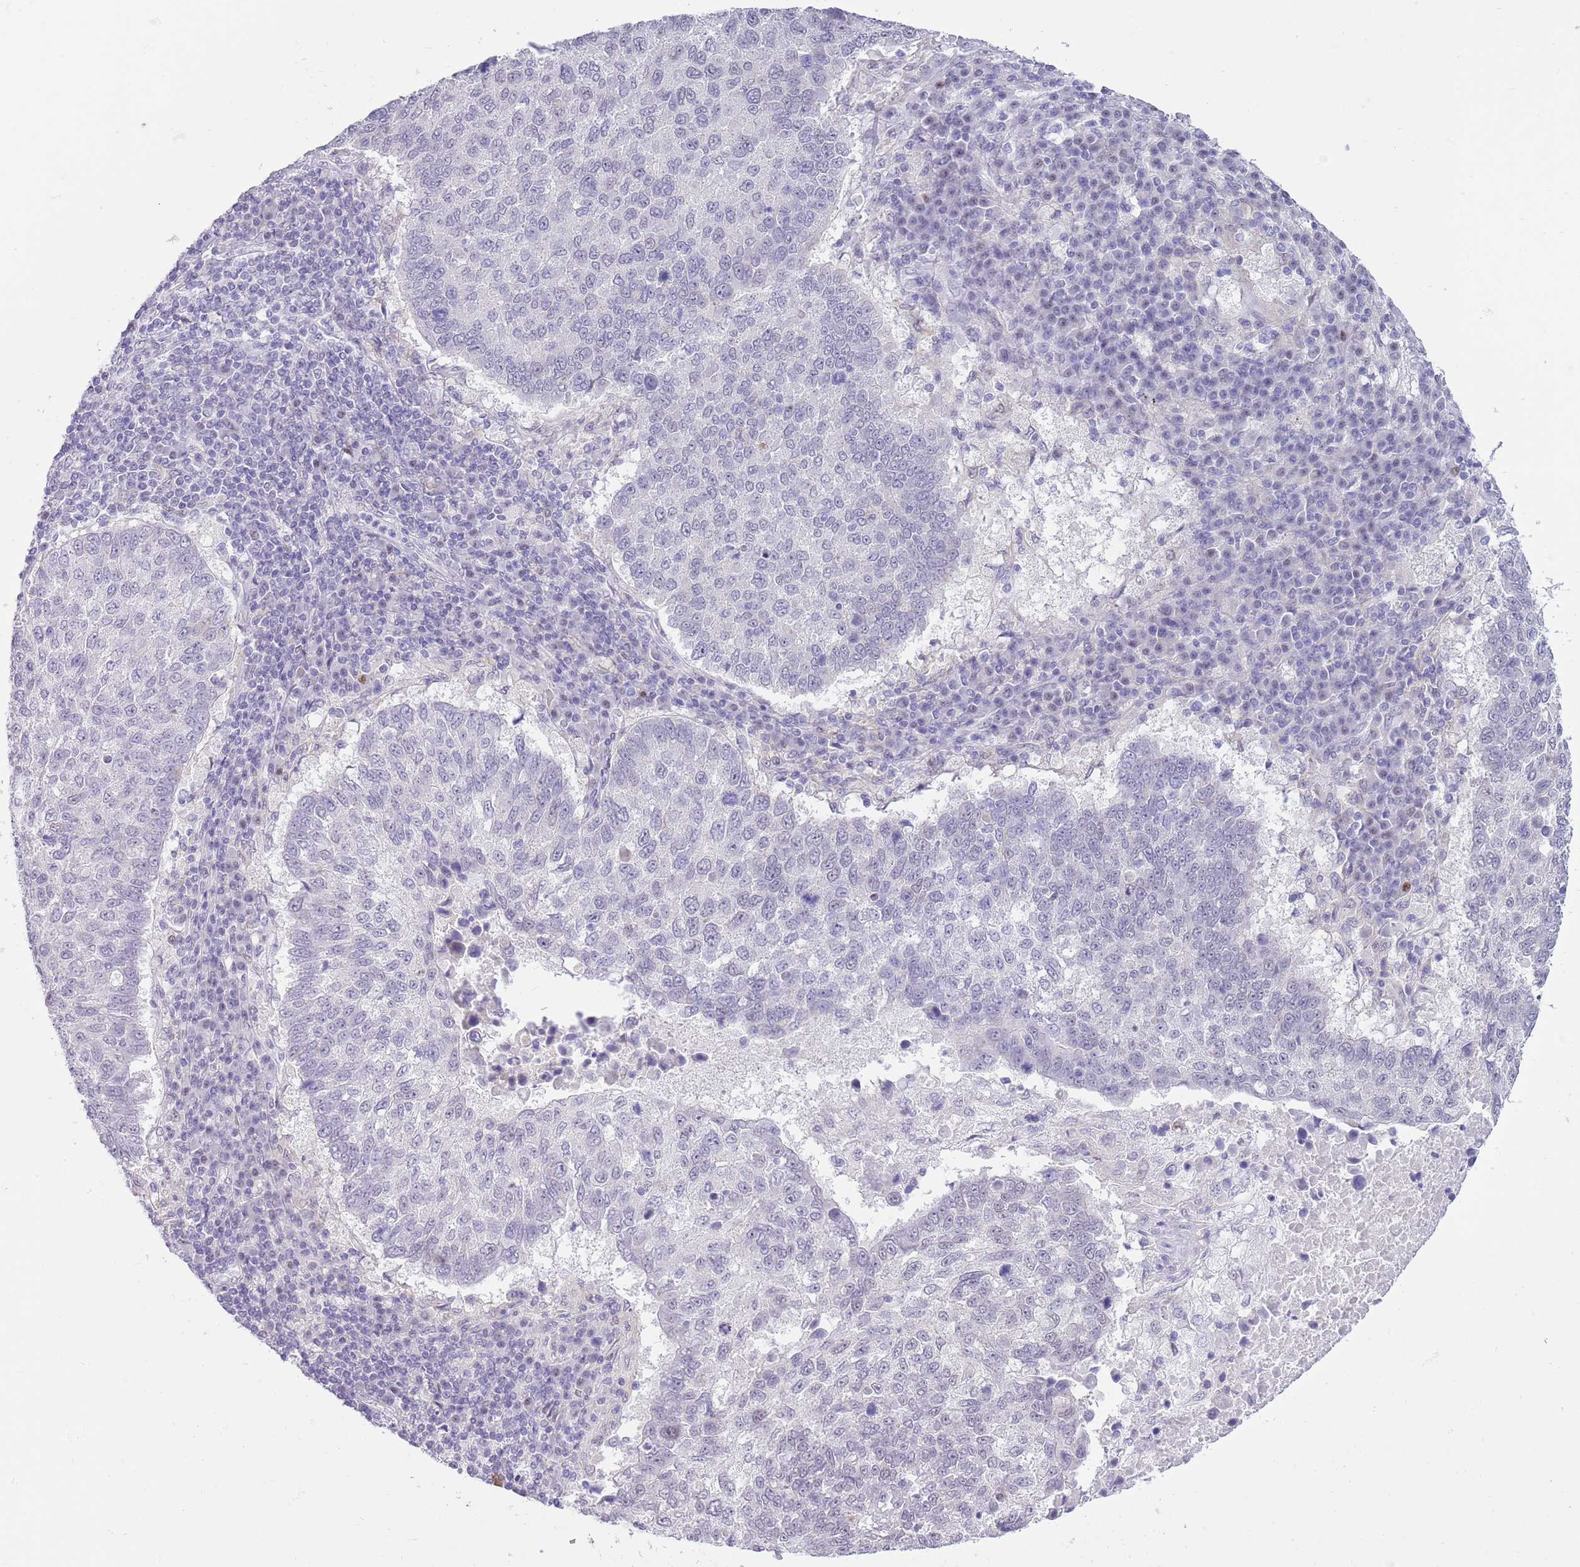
{"staining": {"intensity": "negative", "quantity": "none", "location": "none"}, "tissue": "lung cancer", "cell_type": "Tumor cells", "image_type": "cancer", "snomed": [{"axis": "morphology", "description": "Squamous cell carcinoma, NOS"}, {"axis": "topography", "description": "Lung"}], "caption": "DAB (3,3'-diaminobenzidine) immunohistochemical staining of squamous cell carcinoma (lung) shows no significant positivity in tumor cells. Brightfield microscopy of immunohistochemistry (IHC) stained with DAB (brown) and hematoxylin (blue), captured at high magnification.", "gene": "PPP1R17", "patient": {"sex": "male", "age": 73}}